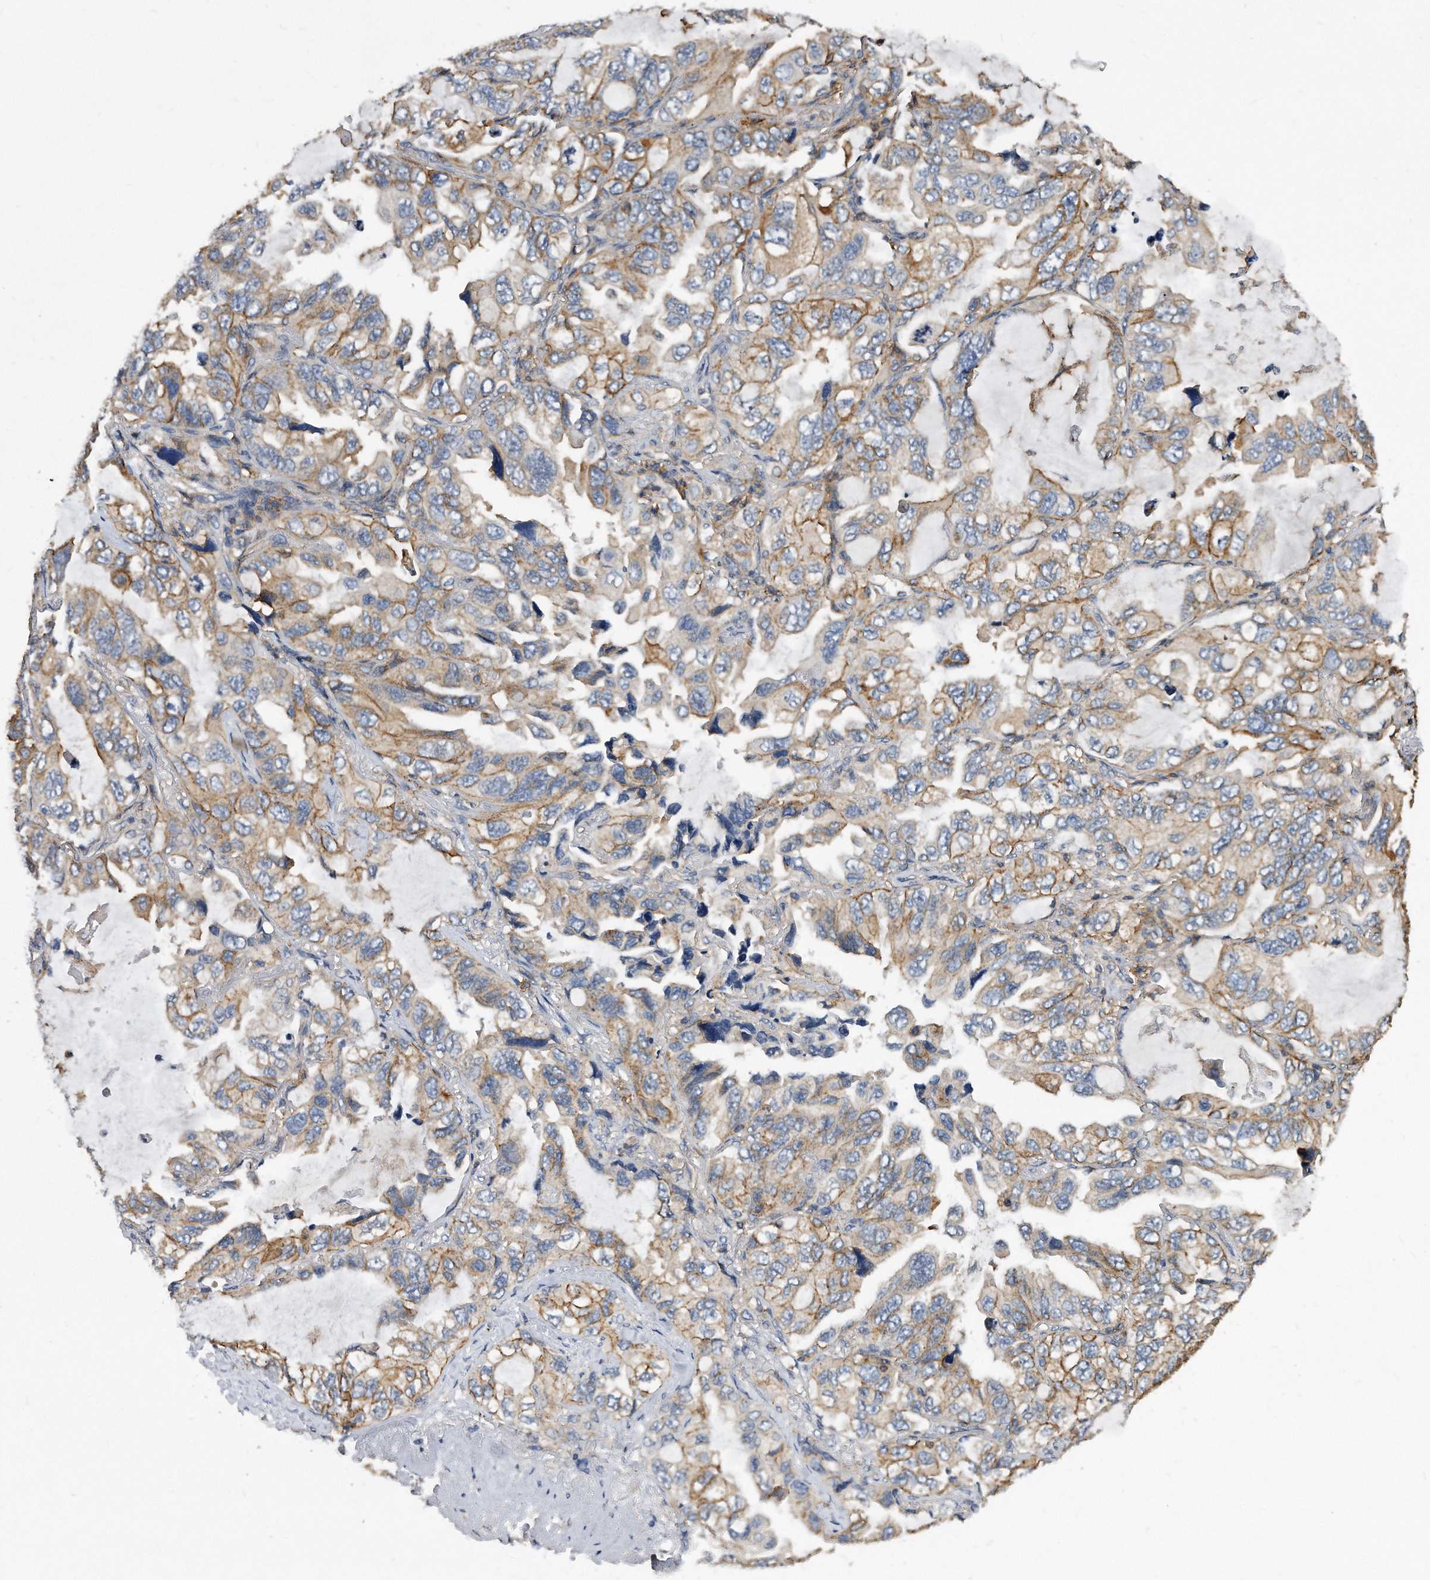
{"staining": {"intensity": "moderate", "quantity": "25%-75%", "location": "cytoplasmic/membranous"}, "tissue": "lung cancer", "cell_type": "Tumor cells", "image_type": "cancer", "snomed": [{"axis": "morphology", "description": "Squamous cell carcinoma, NOS"}, {"axis": "topography", "description": "Lung"}], "caption": "A medium amount of moderate cytoplasmic/membranous staining is identified in about 25%-75% of tumor cells in lung squamous cell carcinoma tissue. (DAB (3,3'-diaminobenzidine) = brown stain, brightfield microscopy at high magnification).", "gene": "ATG5", "patient": {"sex": "female", "age": 73}}